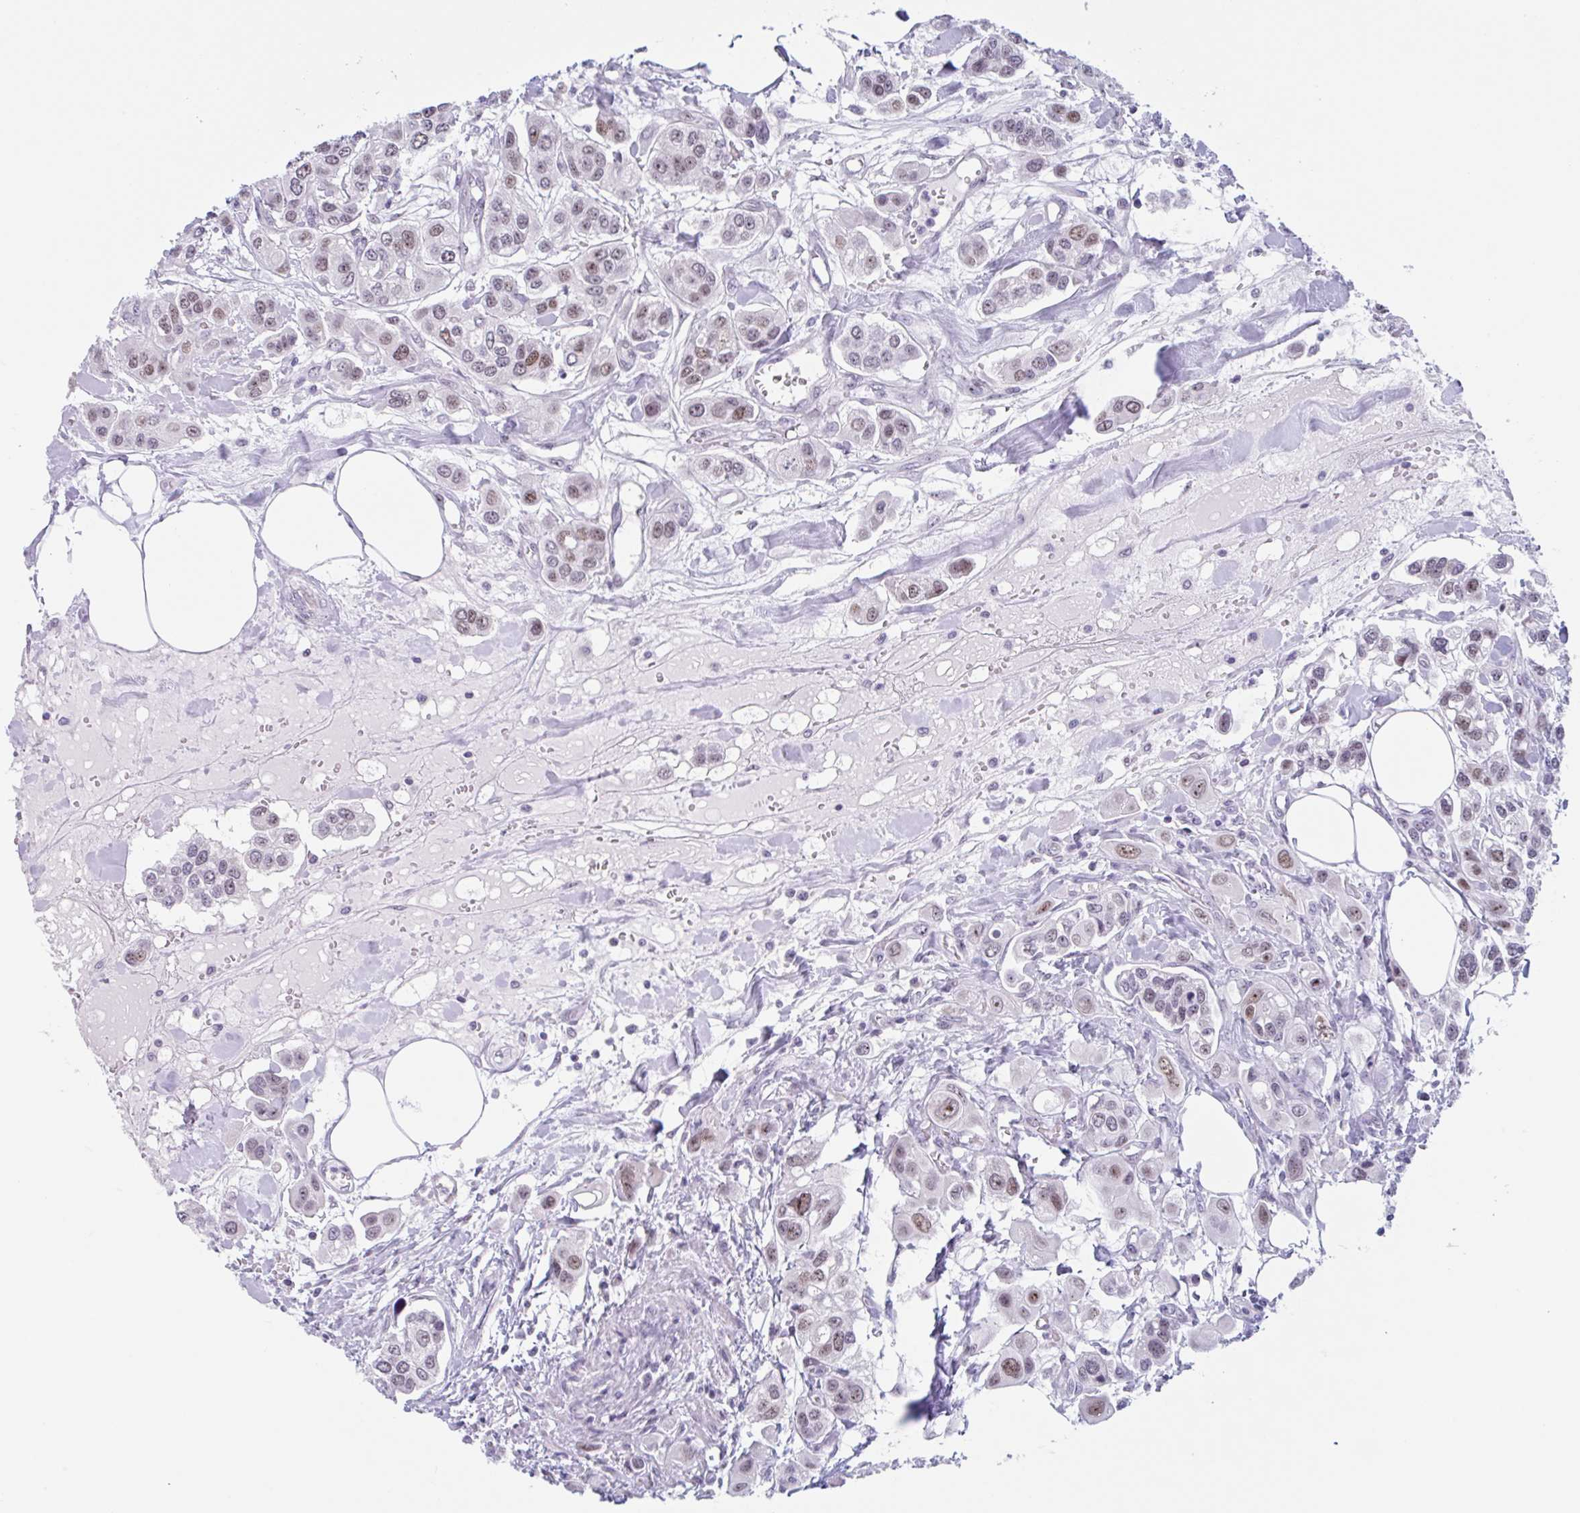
{"staining": {"intensity": "moderate", "quantity": ">75%", "location": "nuclear"}, "tissue": "urothelial cancer", "cell_type": "Tumor cells", "image_type": "cancer", "snomed": [{"axis": "morphology", "description": "Urothelial carcinoma, High grade"}, {"axis": "topography", "description": "Urinary bladder"}], "caption": "Urothelial cancer tissue demonstrates moderate nuclear expression in approximately >75% of tumor cells", "gene": "LENG9", "patient": {"sex": "male", "age": 67}}